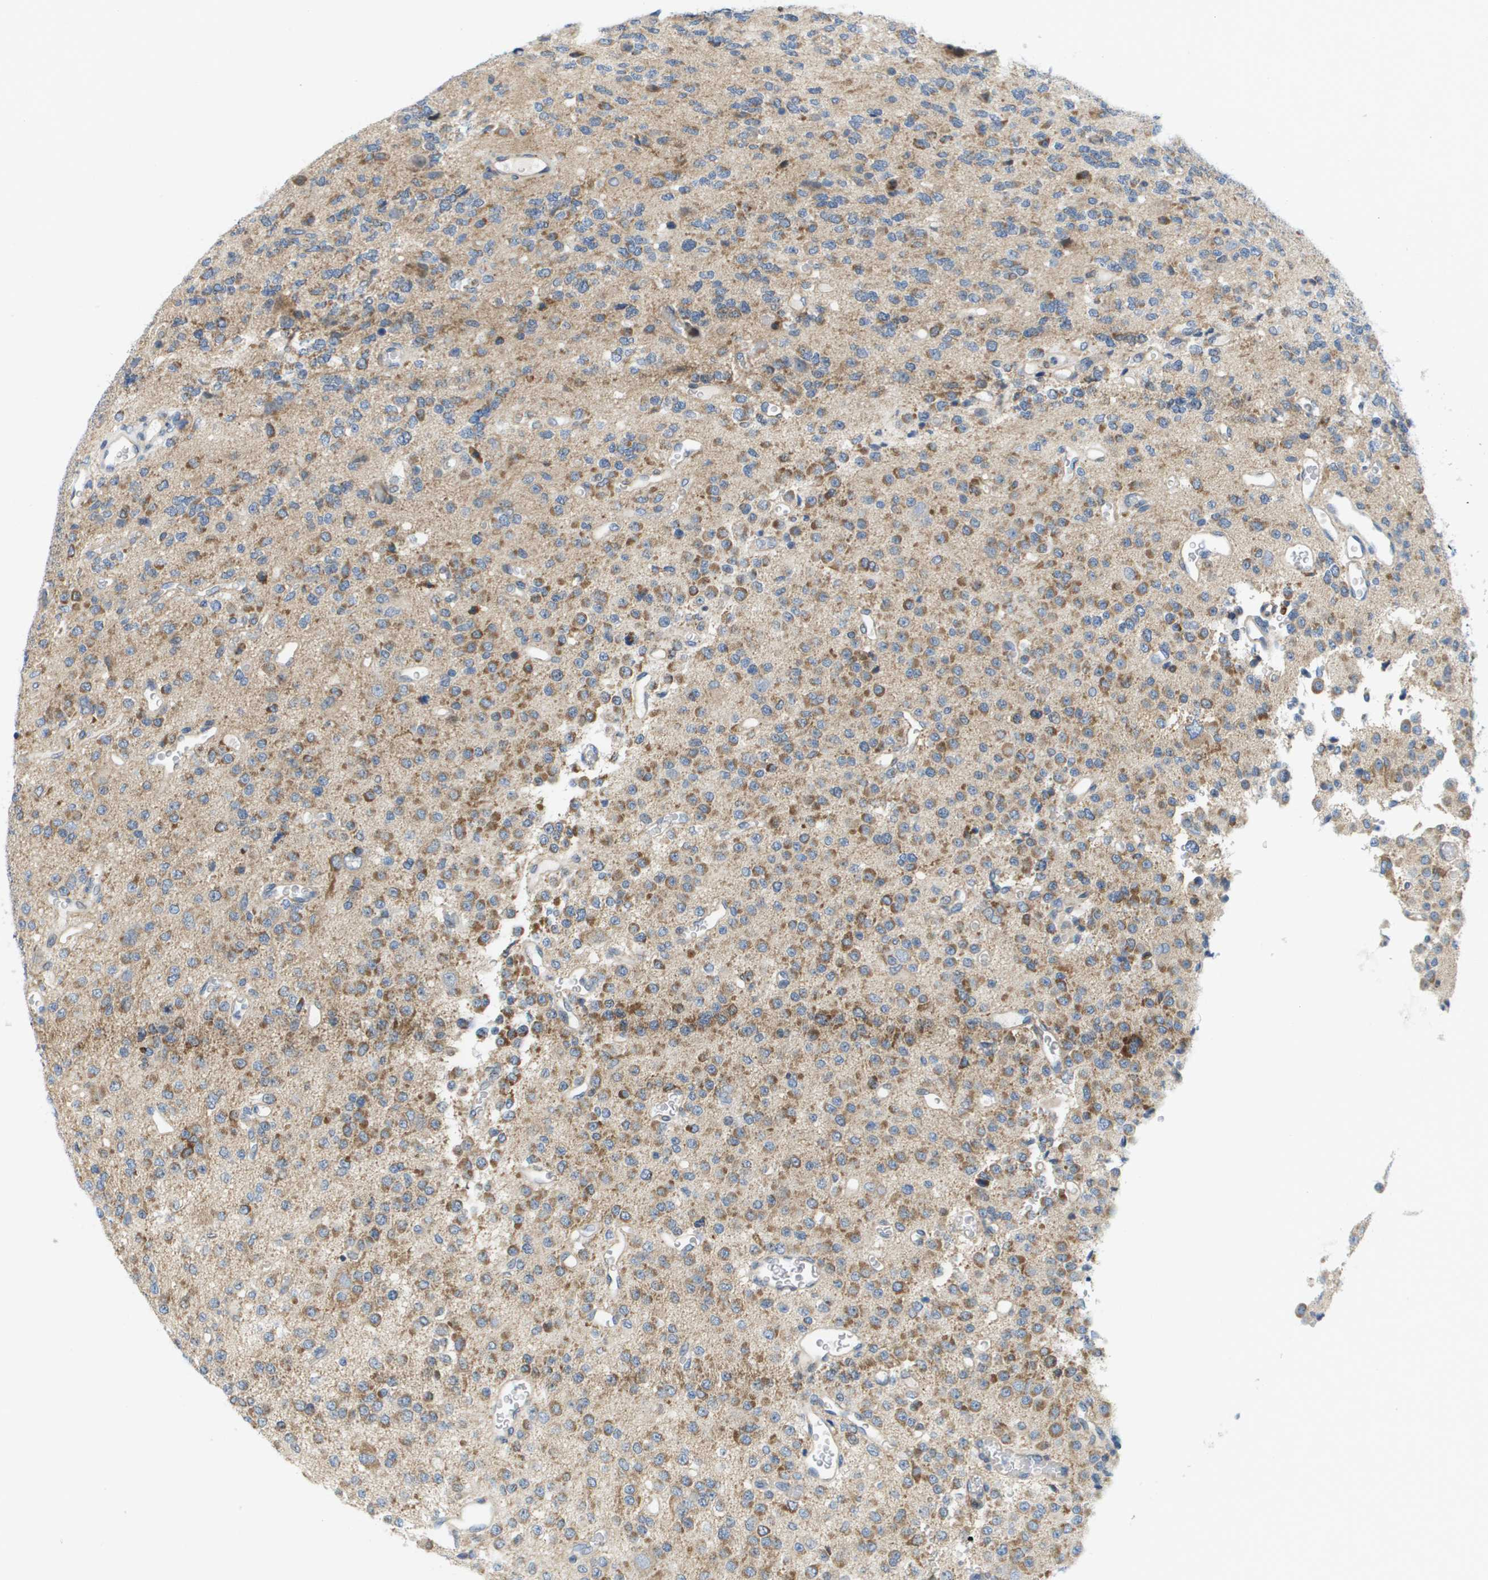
{"staining": {"intensity": "moderate", "quantity": "25%-75%", "location": "cytoplasmic/membranous"}, "tissue": "glioma", "cell_type": "Tumor cells", "image_type": "cancer", "snomed": [{"axis": "morphology", "description": "Glioma, malignant, Low grade"}, {"axis": "topography", "description": "Brain"}], "caption": "Tumor cells exhibit medium levels of moderate cytoplasmic/membranous positivity in approximately 25%-75% of cells in glioma.", "gene": "KRT23", "patient": {"sex": "male", "age": 38}}